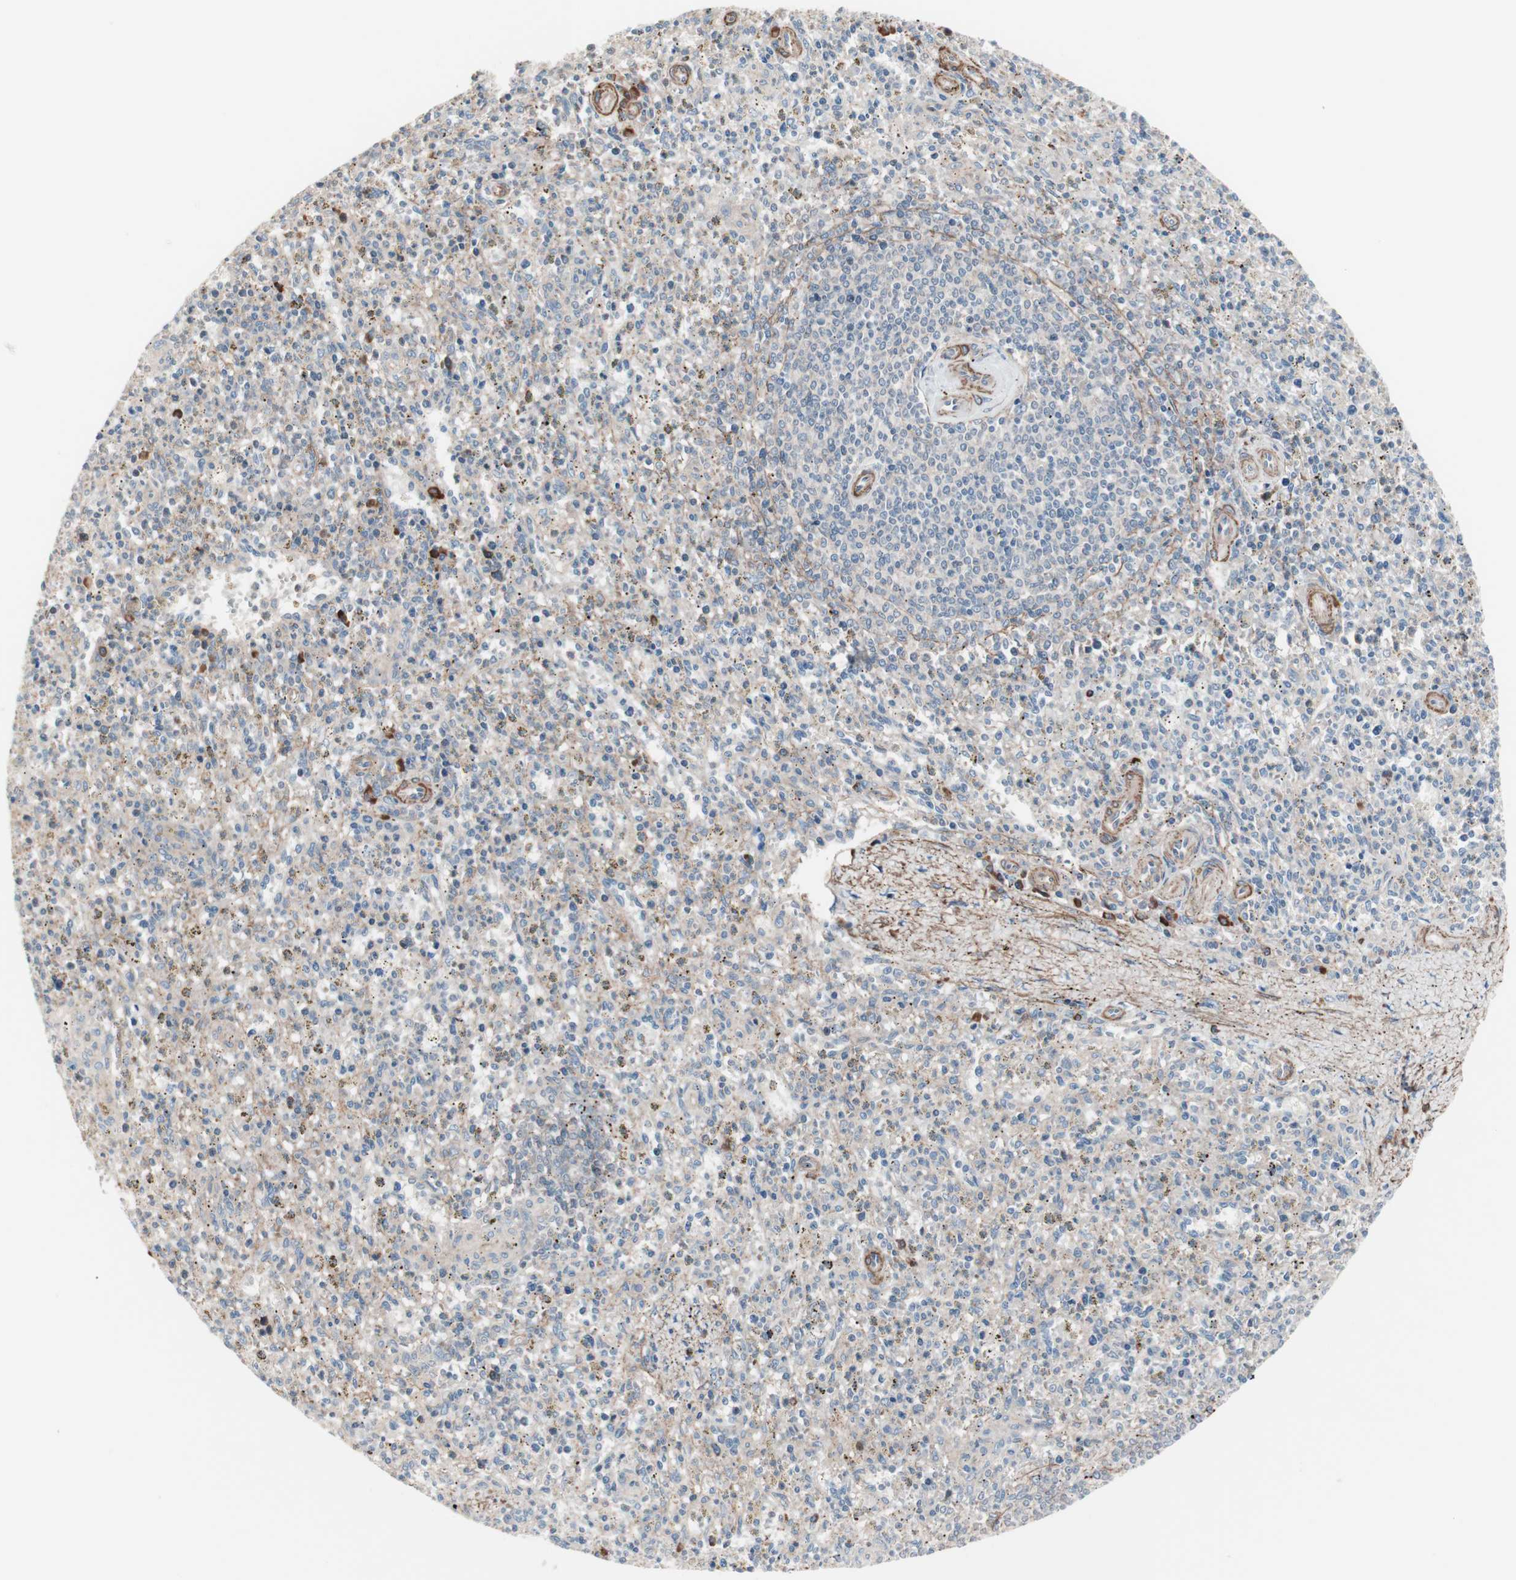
{"staining": {"intensity": "weak", "quantity": "25%-75%", "location": "cytoplasmic/membranous"}, "tissue": "spleen", "cell_type": "Cells in red pulp", "image_type": "normal", "snomed": [{"axis": "morphology", "description": "Normal tissue, NOS"}, {"axis": "topography", "description": "Spleen"}], "caption": "An image showing weak cytoplasmic/membranous positivity in approximately 25%-75% of cells in red pulp in benign spleen, as visualized by brown immunohistochemical staining.", "gene": "ALG5", "patient": {"sex": "male", "age": 72}}